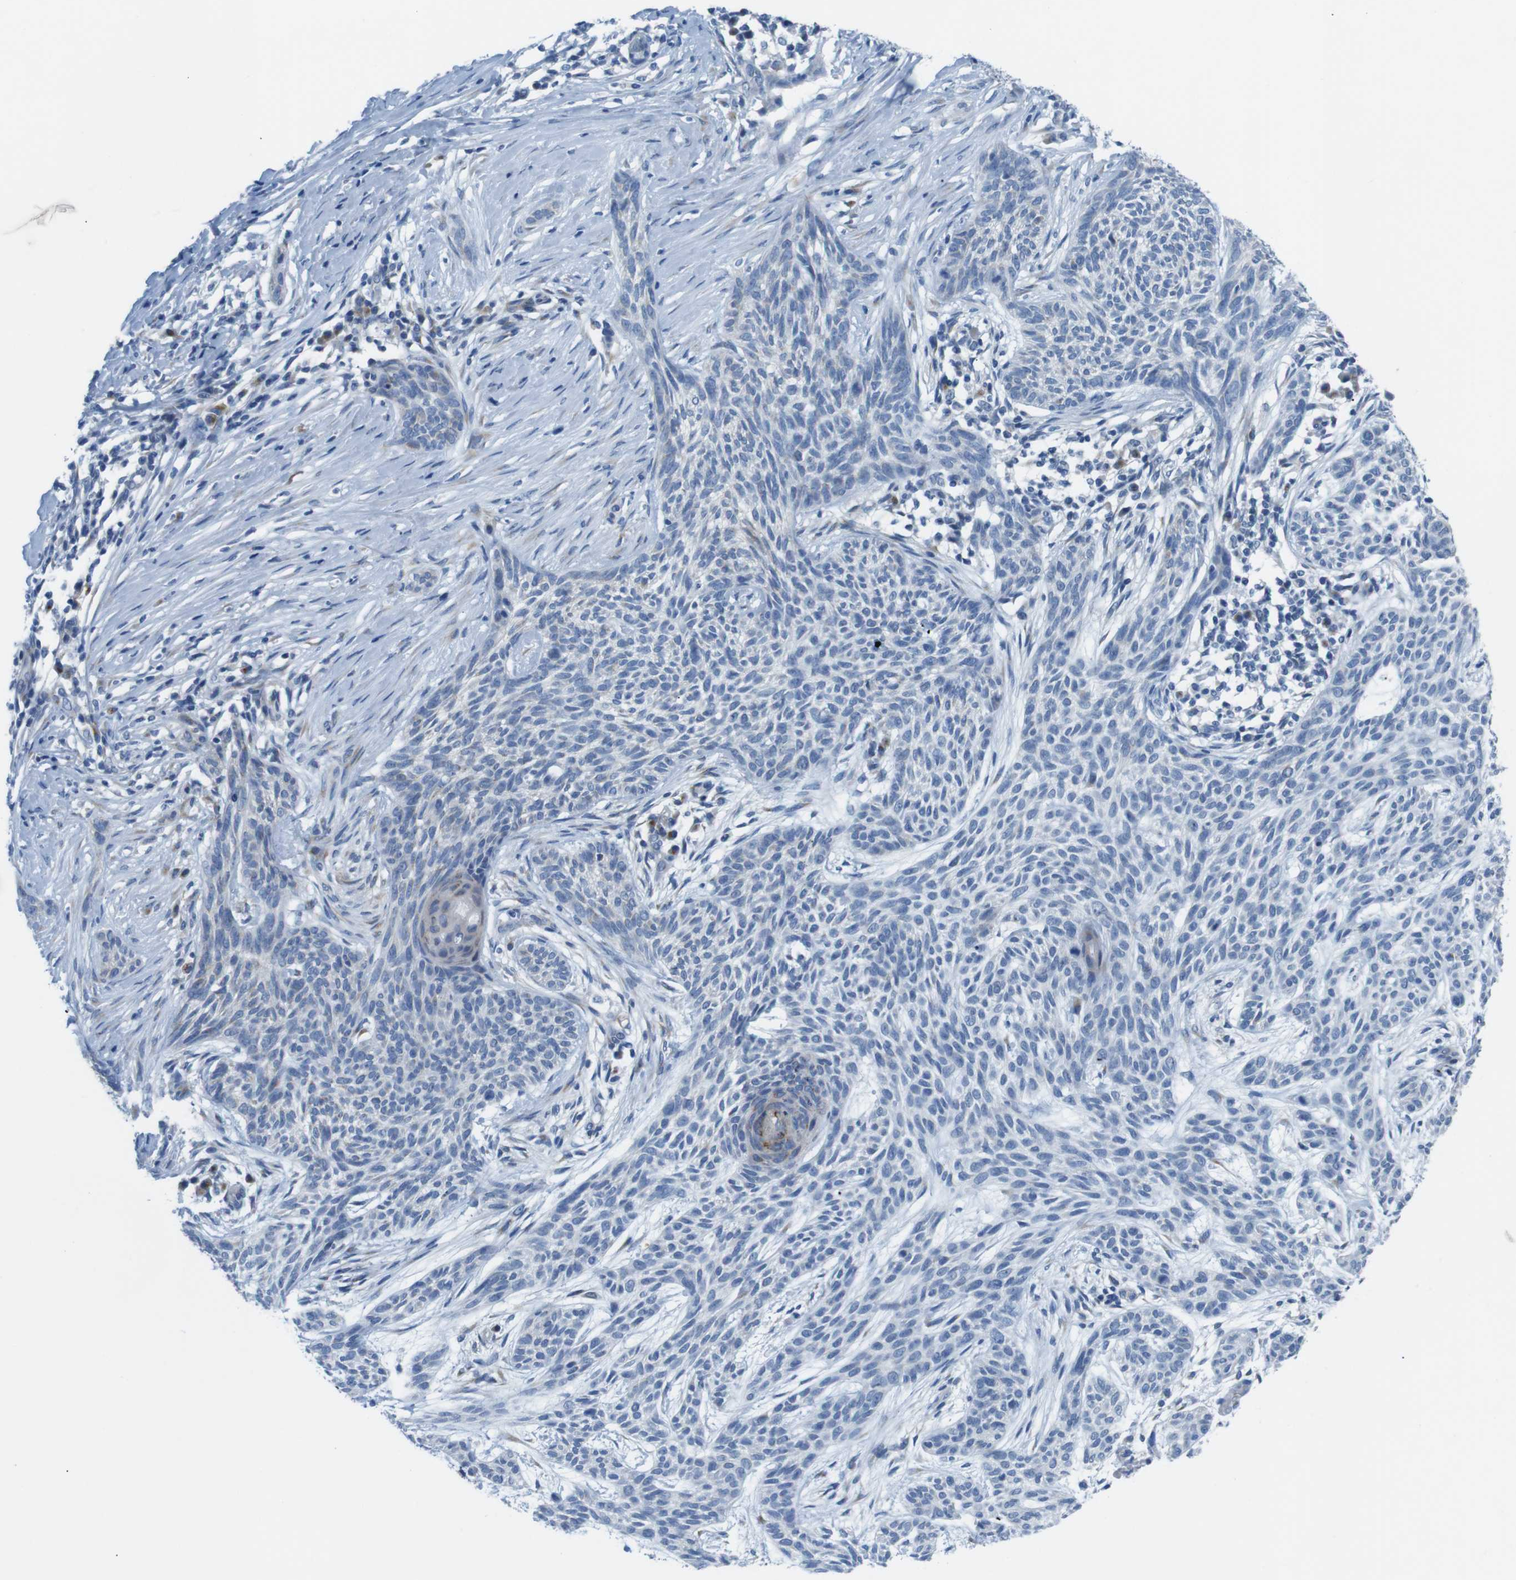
{"staining": {"intensity": "weak", "quantity": "<25%", "location": "cytoplasmic/membranous"}, "tissue": "skin cancer", "cell_type": "Tumor cells", "image_type": "cancer", "snomed": [{"axis": "morphology", "description": "Basal cell carcinoma"}, {"axis": "topography", "description": "Skin"}], "caption": "High power microscopy micrograph of an IHC photomicrograph of basal cell carcinoma (skin), revealing no significant staining in tumor cells.", "gene": "GOLGA2", "patient": {"sex": "female", "age": 59}}